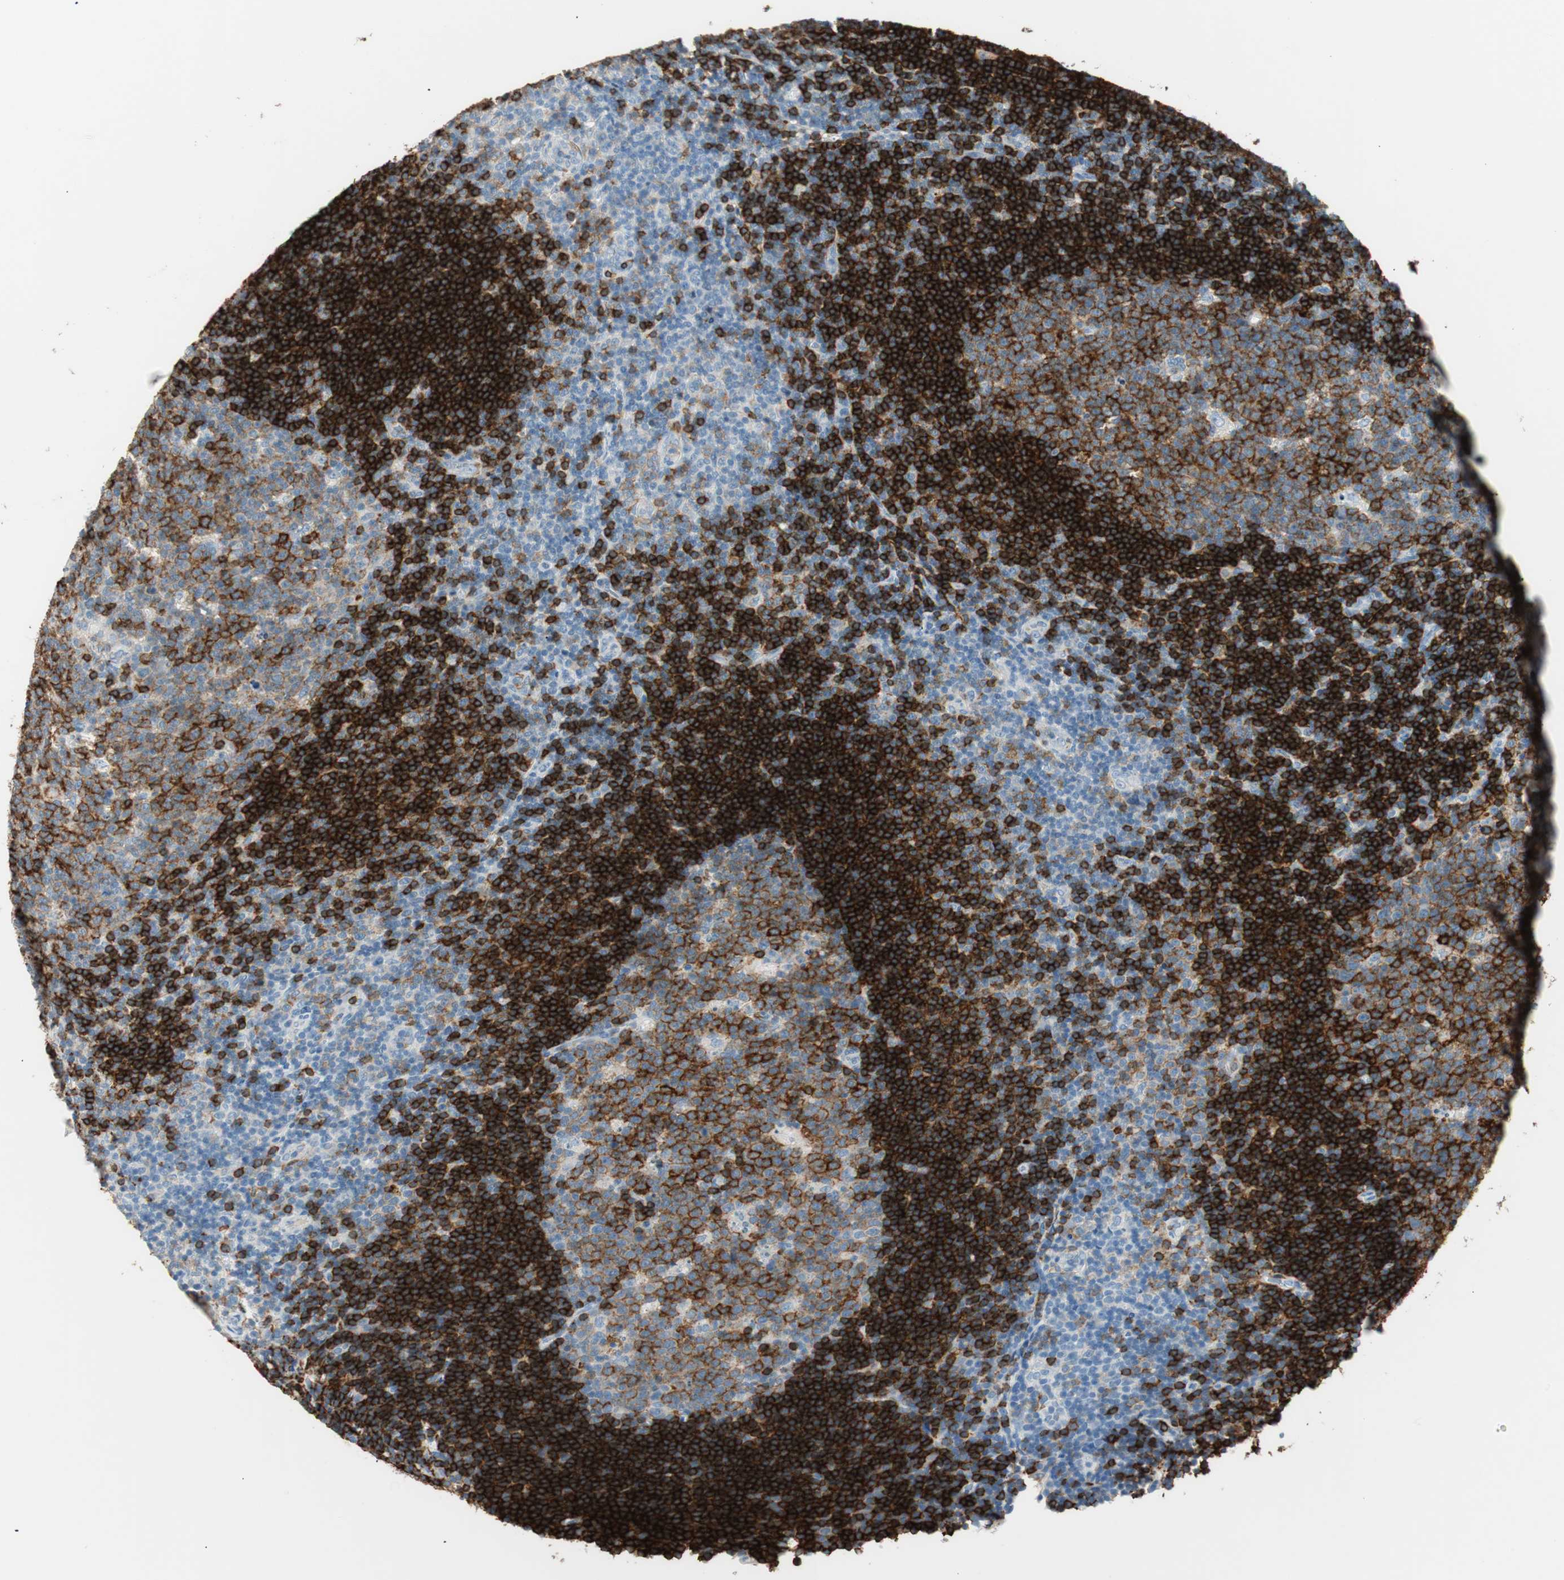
{"staining": {"intensity": "strong", "quantity": ">75%", "location": "cytoplasmic/membranous"}, "tissue": "lymph node", "cell_type": "Germinal center cells", "image_type": "normal", "snomed": [{"axis": "morphology", "description": "Normal tissue, NOS"}, {"axis": "topography", "description": "Lymph node"}, {"axis": "topography", "description": "Salivary gland"}], "caption": "High-magnification brightfield microscopy of benign lymph node stained with DAB (3,3'-diaminobenzidine) (brown) and counterstained with hematoxylin (blue). germinal center cells exhibit strong cytoplasmic/membranous expression is appreciated in about>75% of cells. (brown staining indicates protein expression, while blue staining denotes nuclei).", "gene": "TNFRSF13C", "patient": {"sex": "male", "age": 8}}